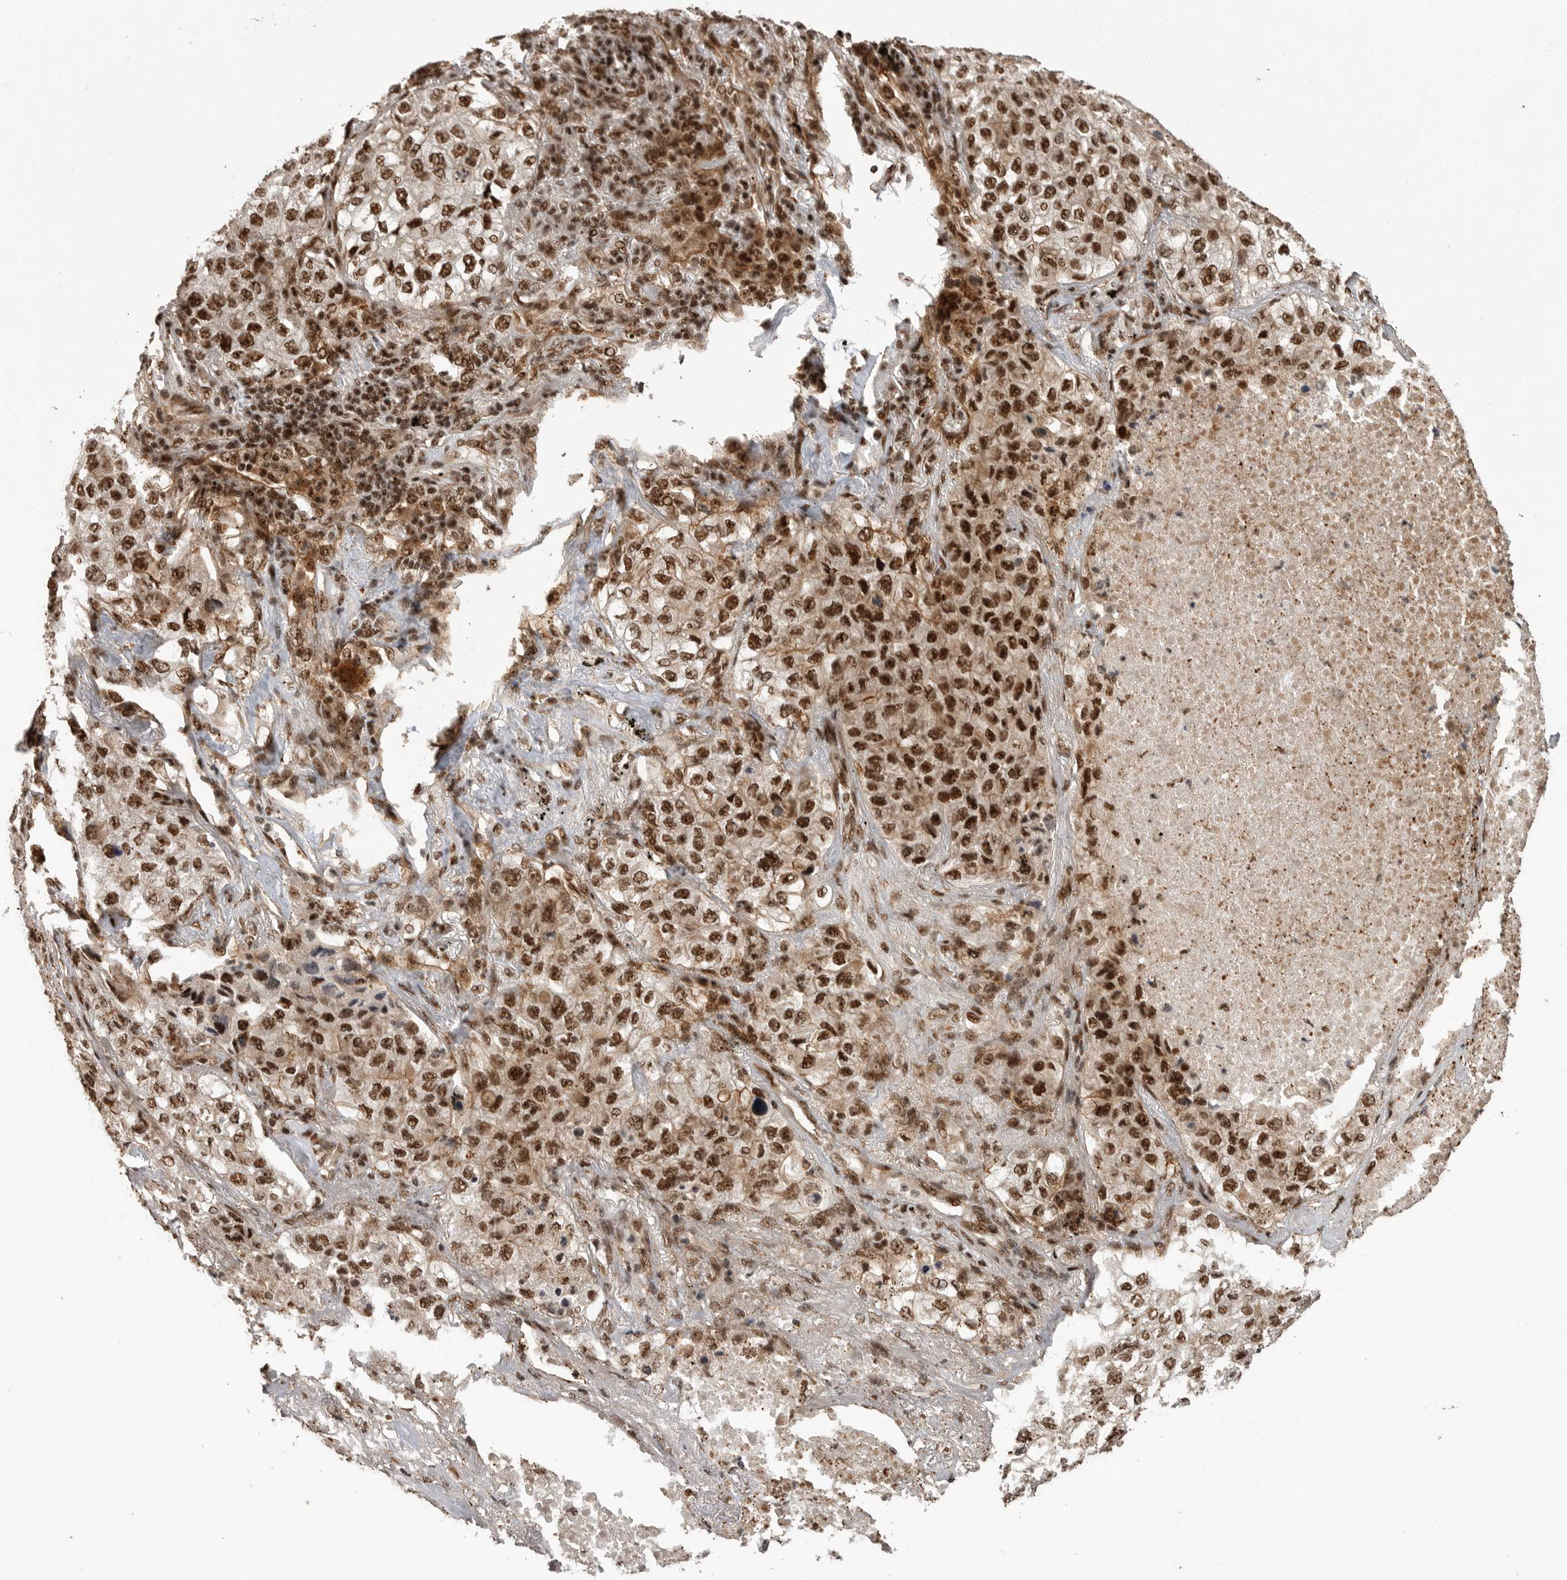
{"staining": {"intensity": "strong", "quantity": ">75%", "location": "nuclear"}, "tissue": "lung cancer", "cell_type": "Tumor cells", "image_type": "cancer", "snomed": [{"axis": "morphology", "description": "Adenocarcinoma, NOS"}, {"axis": "topography", "description": "Lung"}], "caption": "Immunohistochemistry (IHC) image of human adenocarcinoma (lung) stained for a protein (brown), which shows high levels of strong nuclear staining in approximately >75% of tumor cells.", "gene": "PPP1R8", "patient": {"sex": "male", "age": 63}}